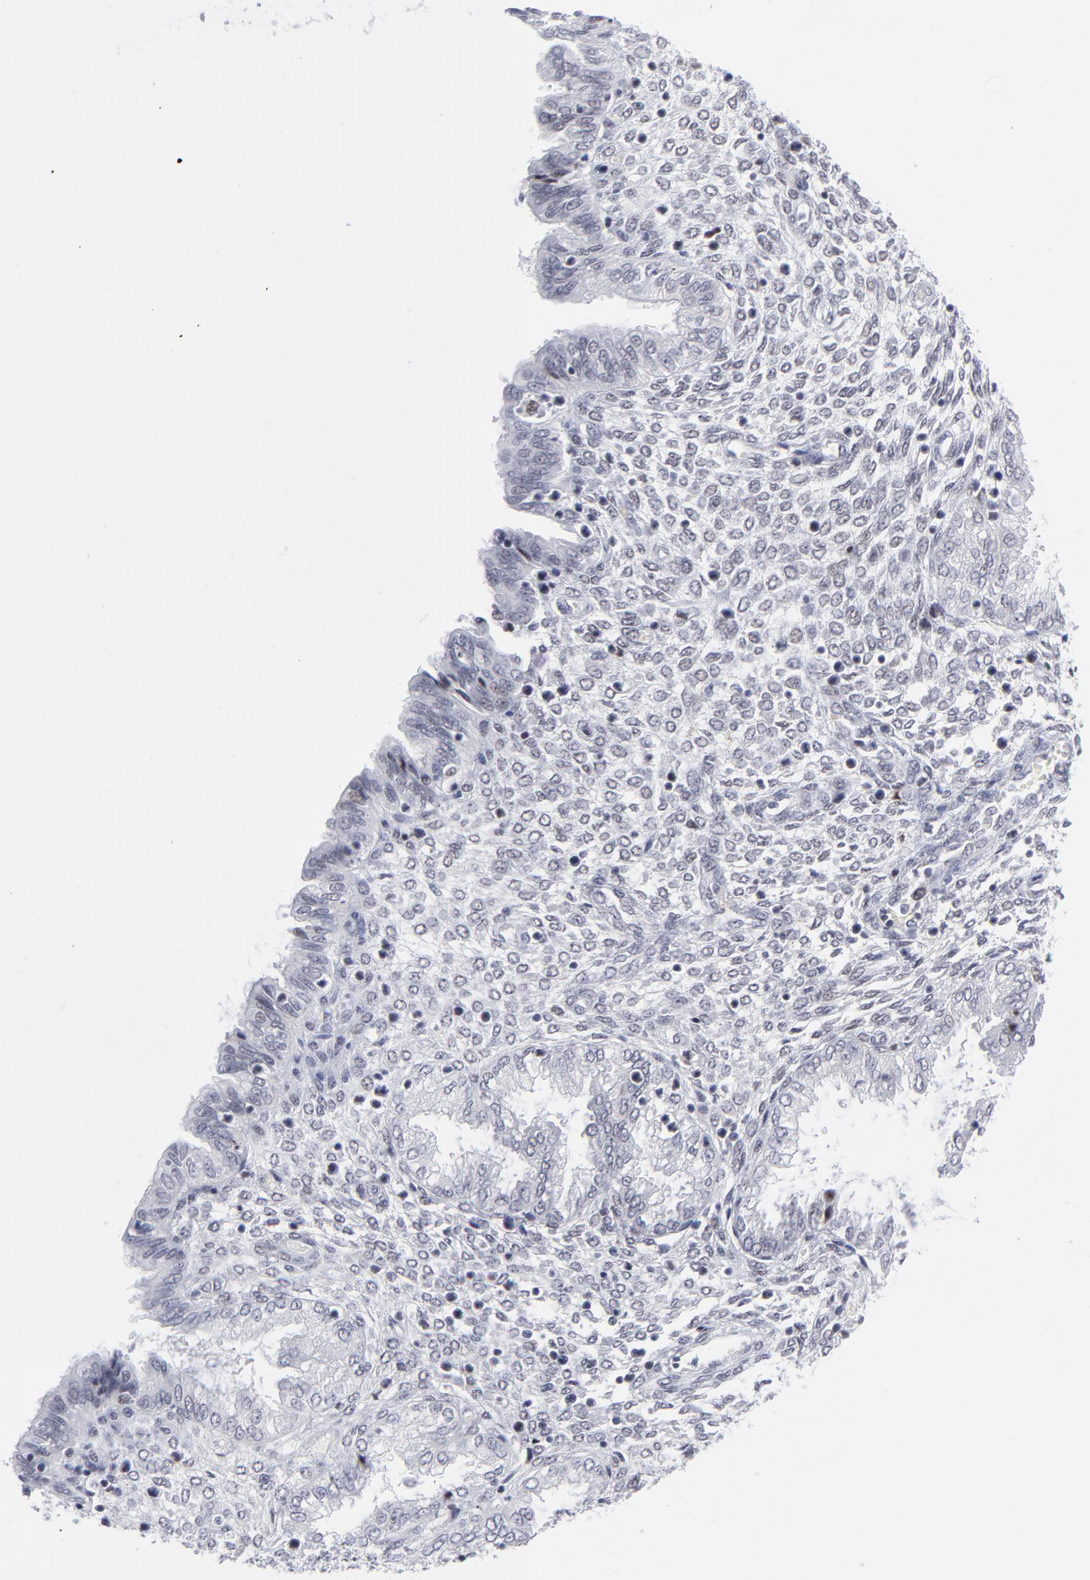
{"staining": {"intensity": "negative", "quantity": "none", "location": "none"}, "tissue": "endometrium", "cell_type": "Cells in endometrial stroma", "image_type": "normal", "snomed": [{"axis": "morphology", "description": "Normal tissue, NOS"}, {"axis": "topography", "description": "Endometrium"}], "caption": "This is an immunohistochemistry image of normal endometrium. There is no staining in cells in endometrial stroma.", "gene": "CCR2", "patient": {"sex": "female", "age": 33}}